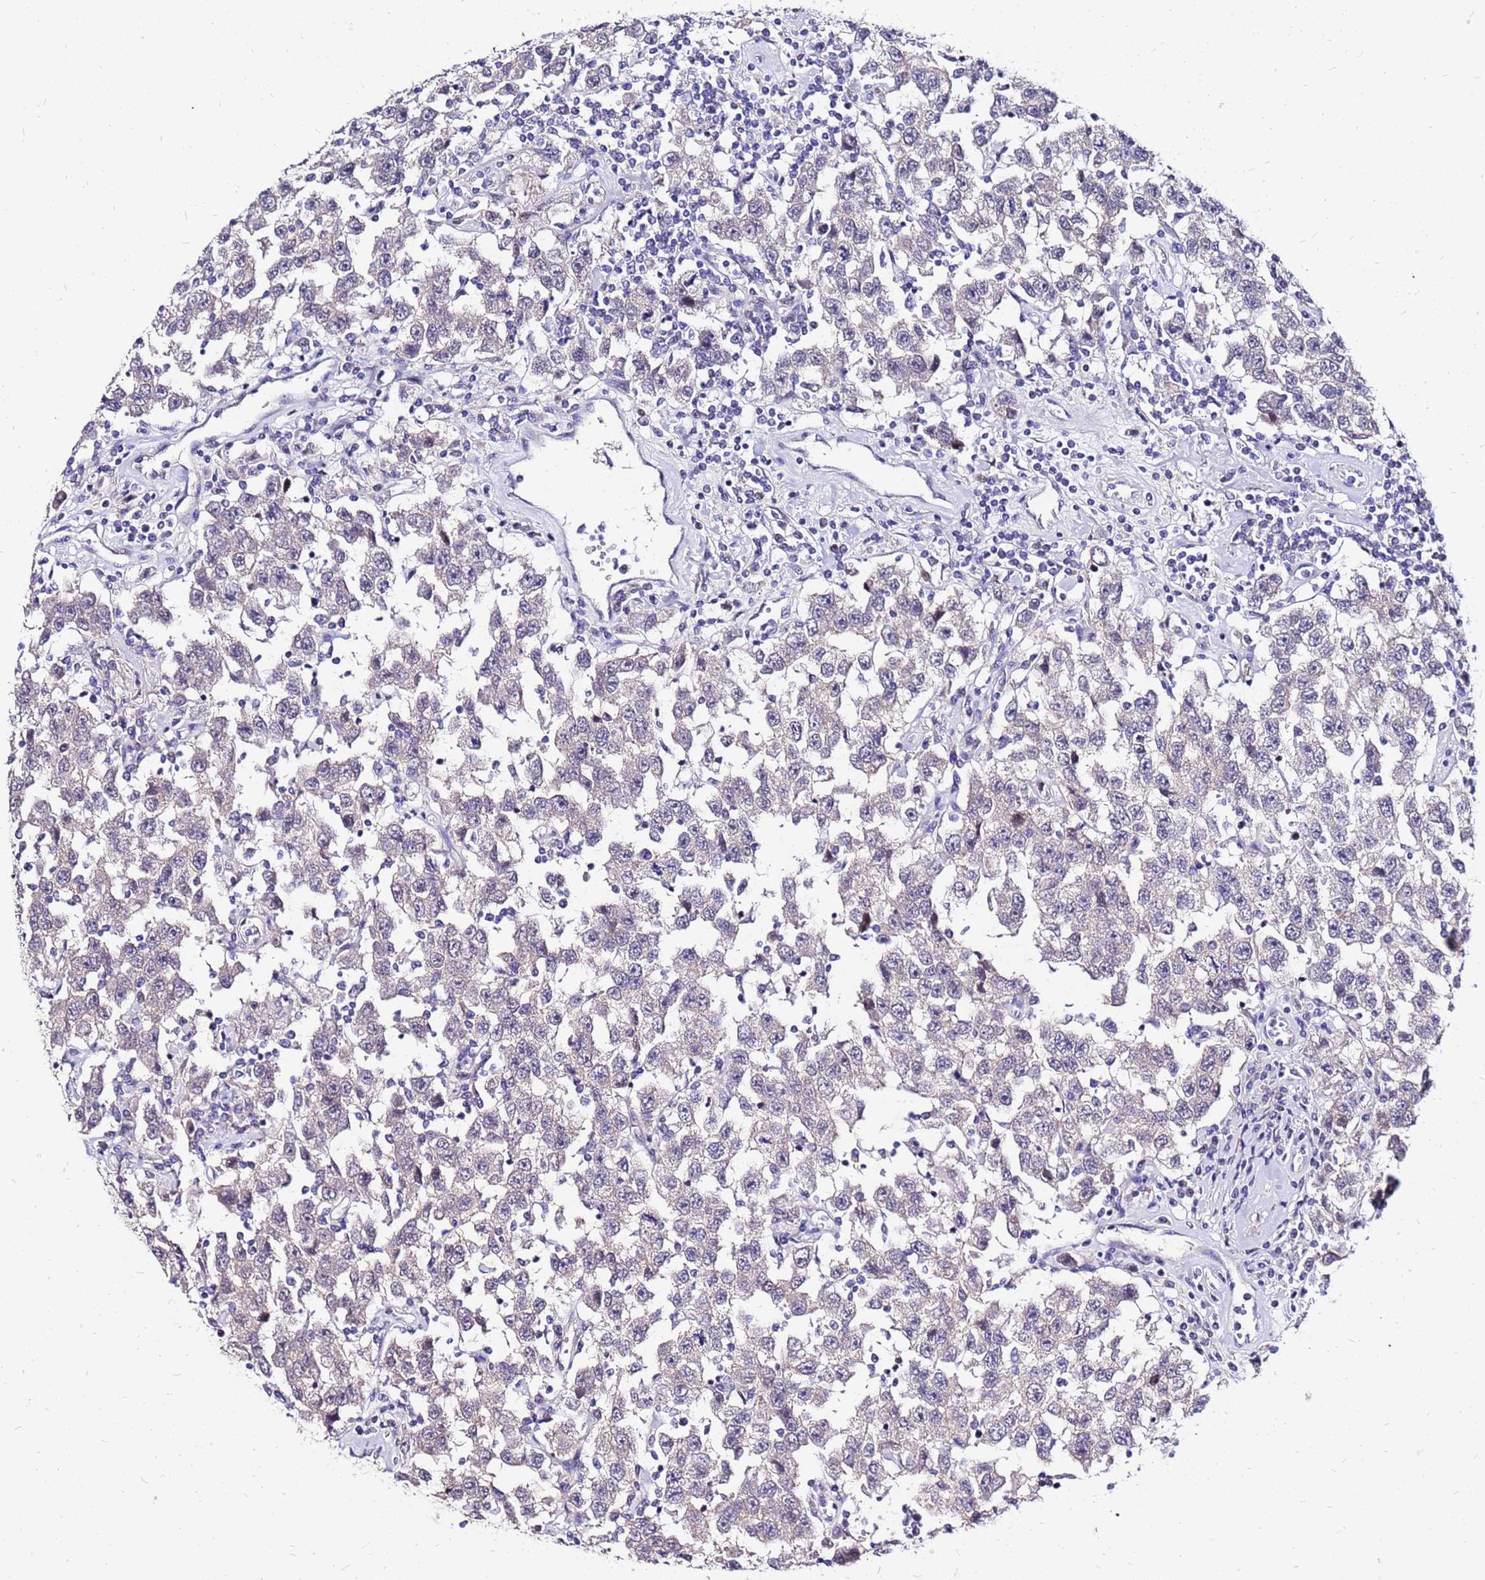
{"staining": {"intensity": "negative", "quantity": "none", "location": "none"}, "tissue": "testis cancer", "cell_type": "Tumor cells", "image_type": "cancer", "snomed": [{"axis": "morphology", "description": "Seminoma, NOS"}, {"axis": "topography", "description": "Testis"}], "caption": "Seminoma (testis) was stained to show a protein in brown. There is no significant expression in tumor cells. (DAB (3,3'-diaminobenzidine) immunohistochemistry, high magnification).", "gene": "ARHGEF5", "patient": {"sex": "male", "age": 41}}